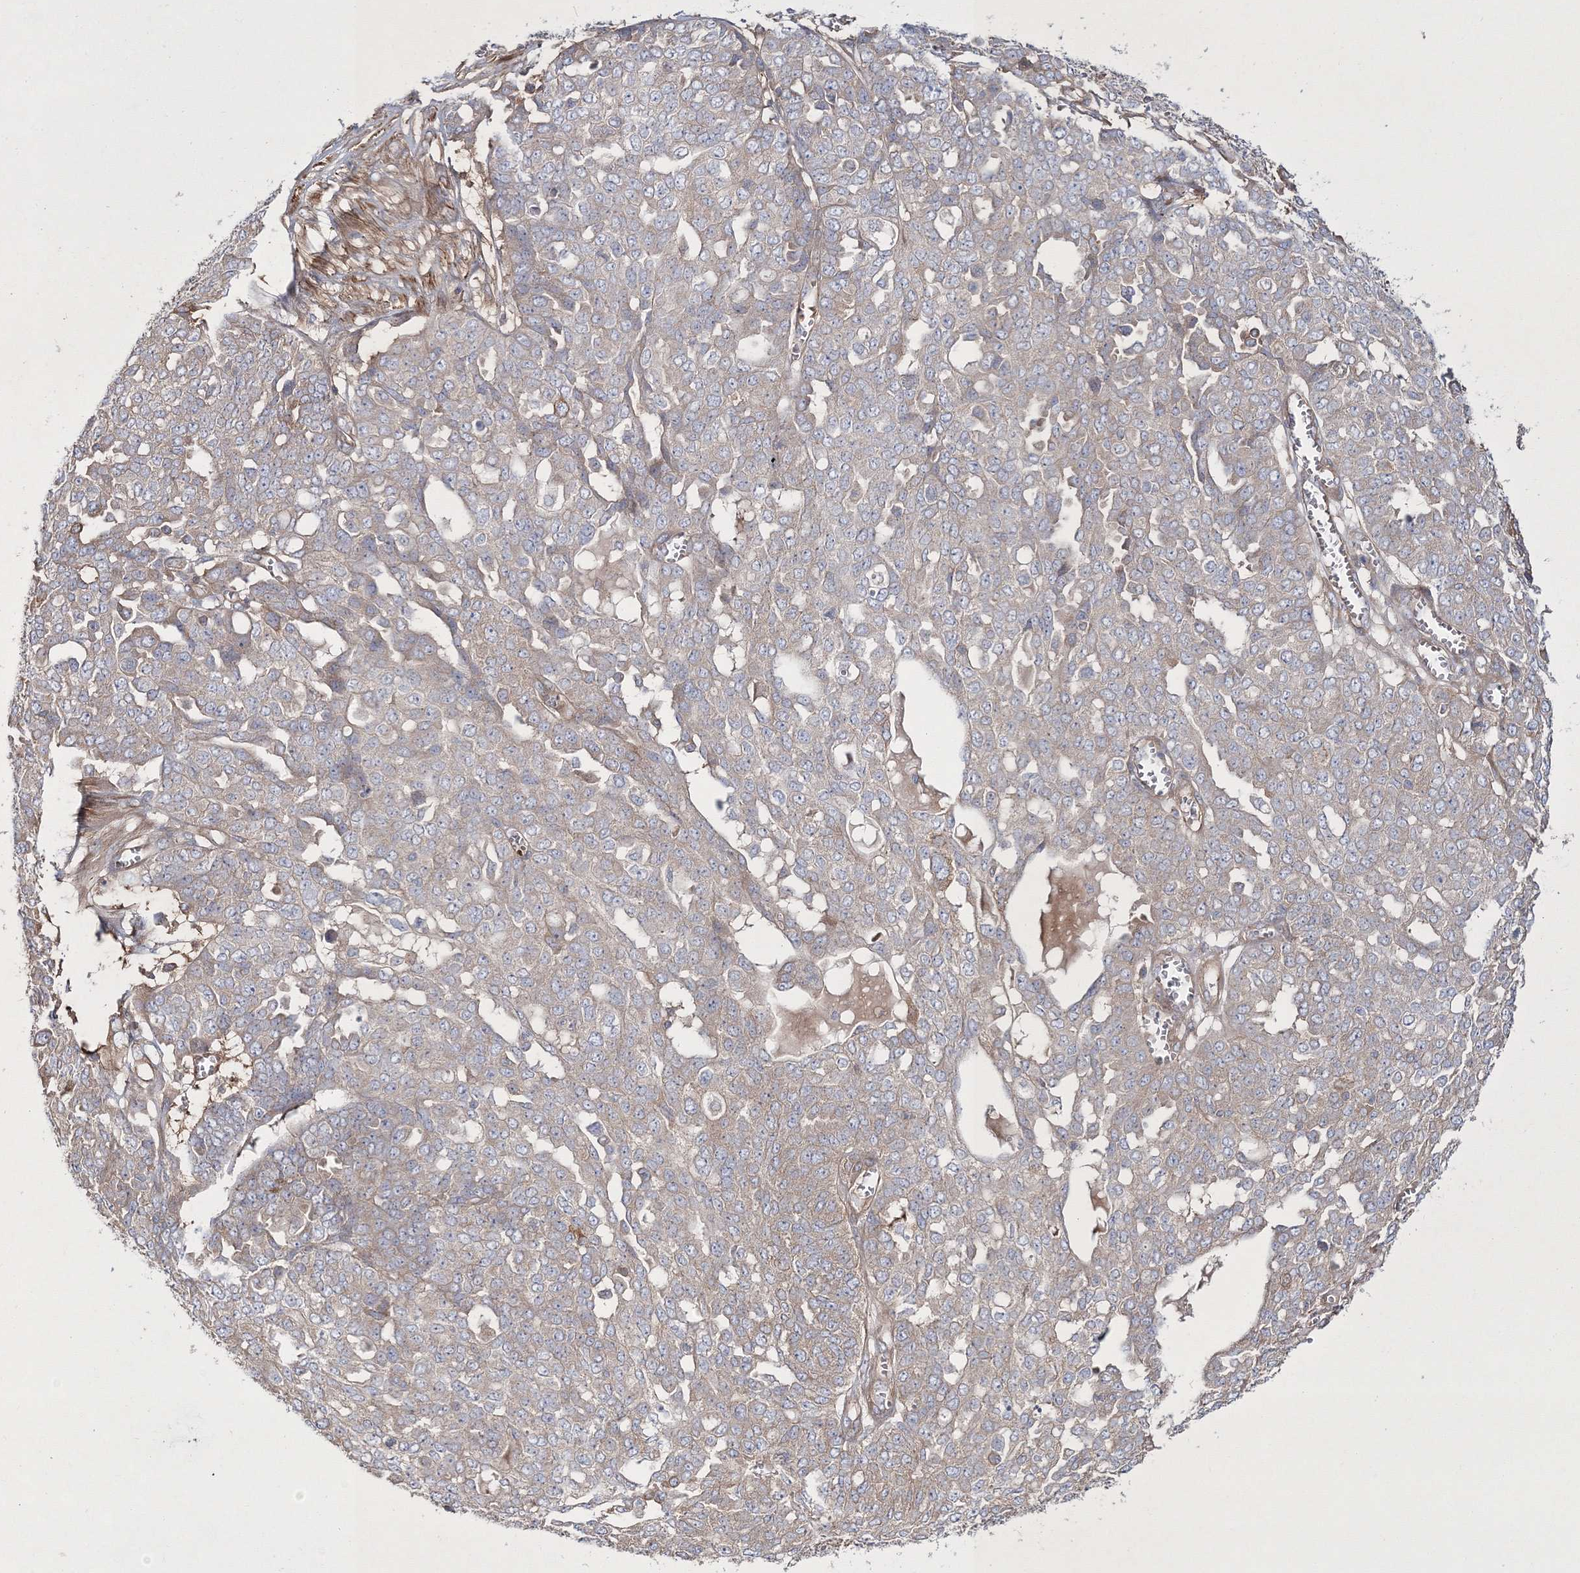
{"staining": {"intensity": "weak", "quantity": "<25%", "location": "cytoplasmic/membranous"}, "tissue": "ovarian cancer", "cell_type": "Tumor cells", "image_type": "cancer", "snomed": [{"axis": "morphology", "description": "Cystadenocarcinoma, serous, NOS"}, {"axis": "topography", "description": "Soft tissue"}, {"axis": "topography", "description": "Ovary"}], "caption": "High magnification brightfield microscopy of ovarian cancer (serous cystadenocarcinoma) stained with DAB (3,3'-diaminobenzidine) (brown) and counterstained with hematoxylin (blue): tumor cells show no significant staining.", "gene": "ZSWIM6", "patient": {"sex": "female", "age": 57}}